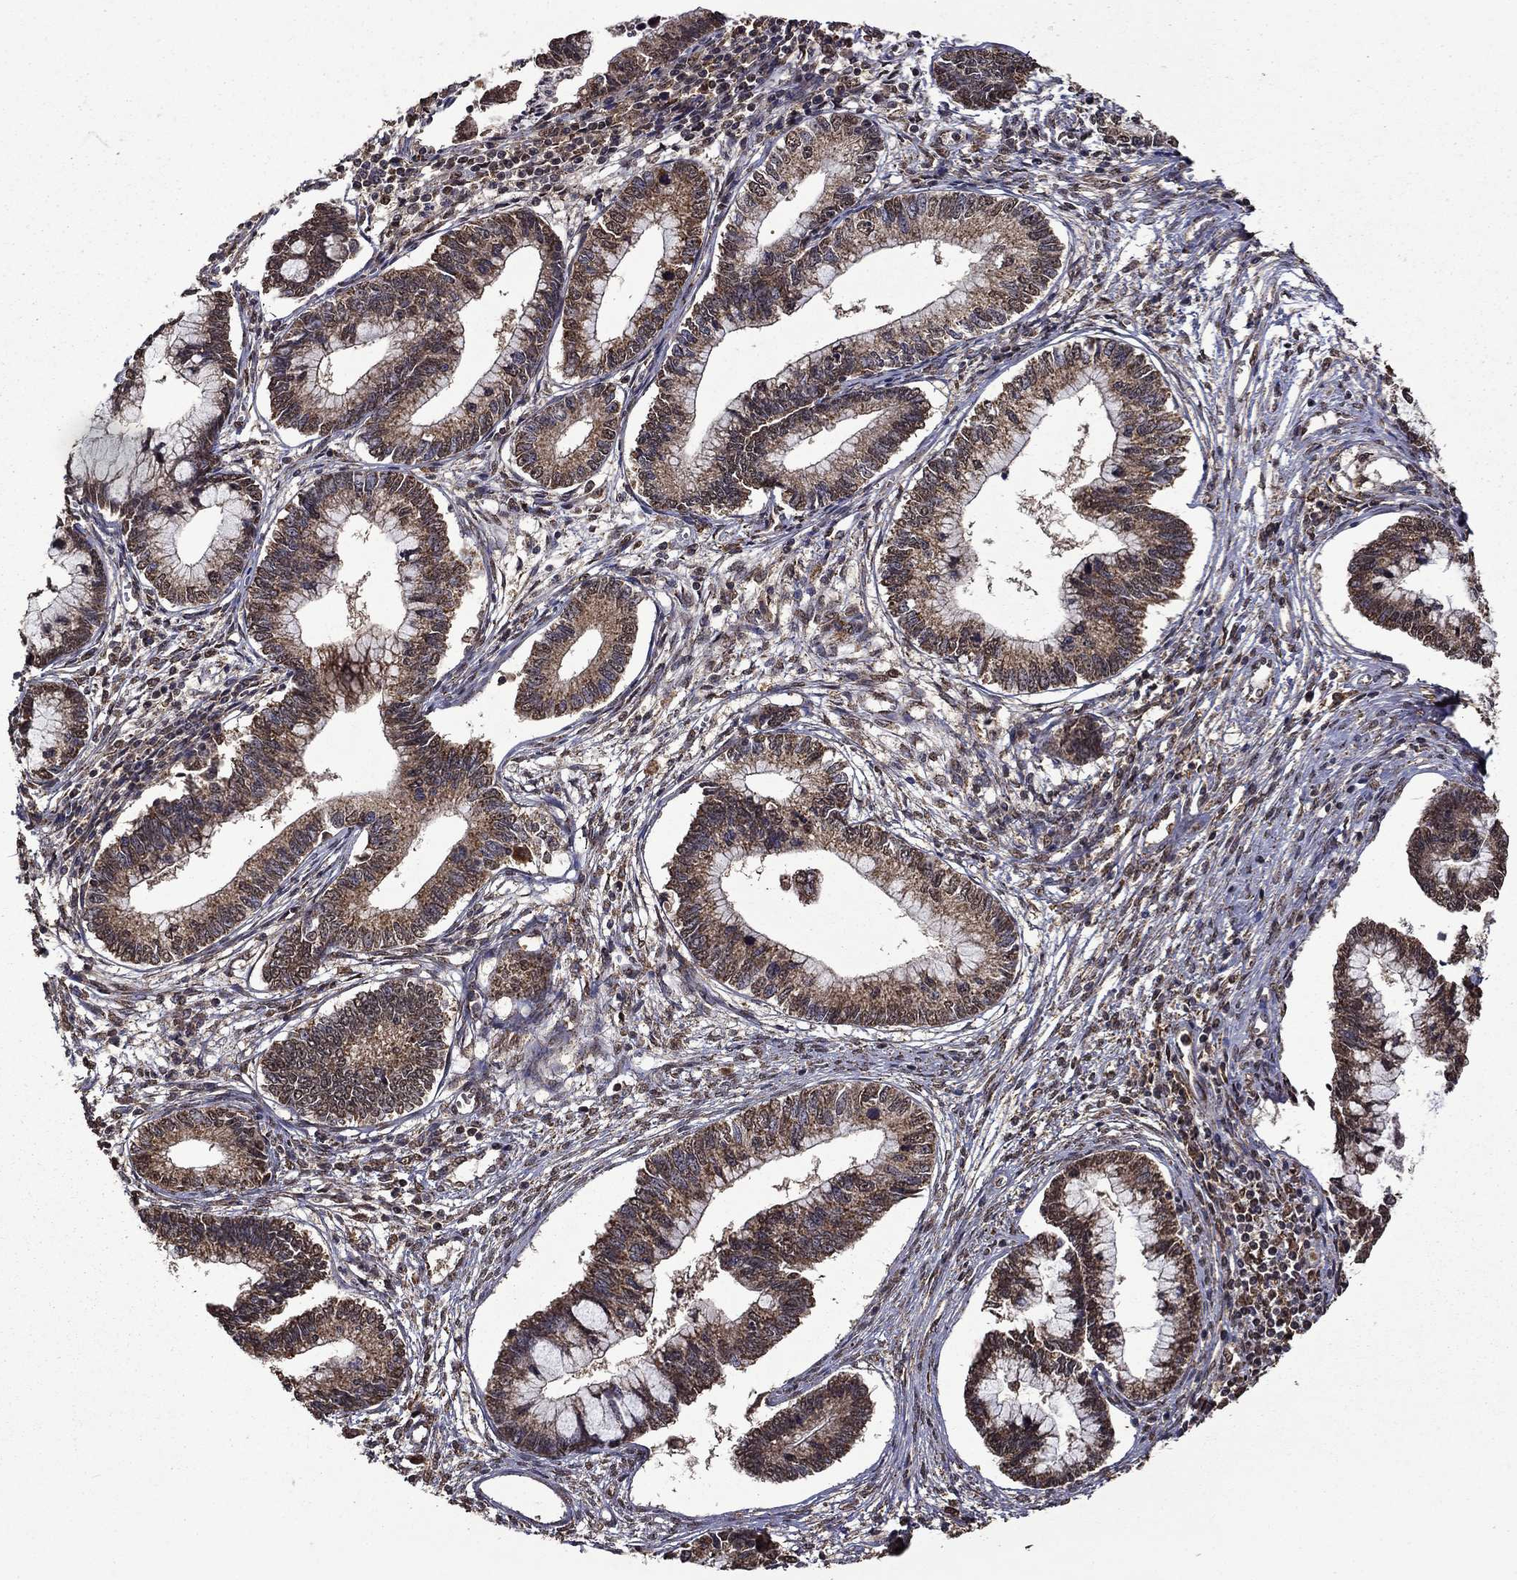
{"staining": {"intensity": "strong", "quantity": "25%-75%", "location": "cytoplasmic/membranous"}, "tissue": "cervical cancer", "cell_type": "Tumor cells", "image_type": "cancer", "snomed": [{"axis": "morphology", "description": "Adenocarcinoma, NOS"}, {"axis": "topography", "description": "Cervix"}], "caption": "Protein staining by IHC displays strong cytoplasmic/membranous expression in about 25%-75% of tumor cells in cervical cancer (adenocarcinoma). The protein is stained brown, and the nuclei are stained in blue (DAB IHC with brightfield microscopy, high magnification).", "gene": "ITM2B", "patient": {"sex": "female", "age": 44}}